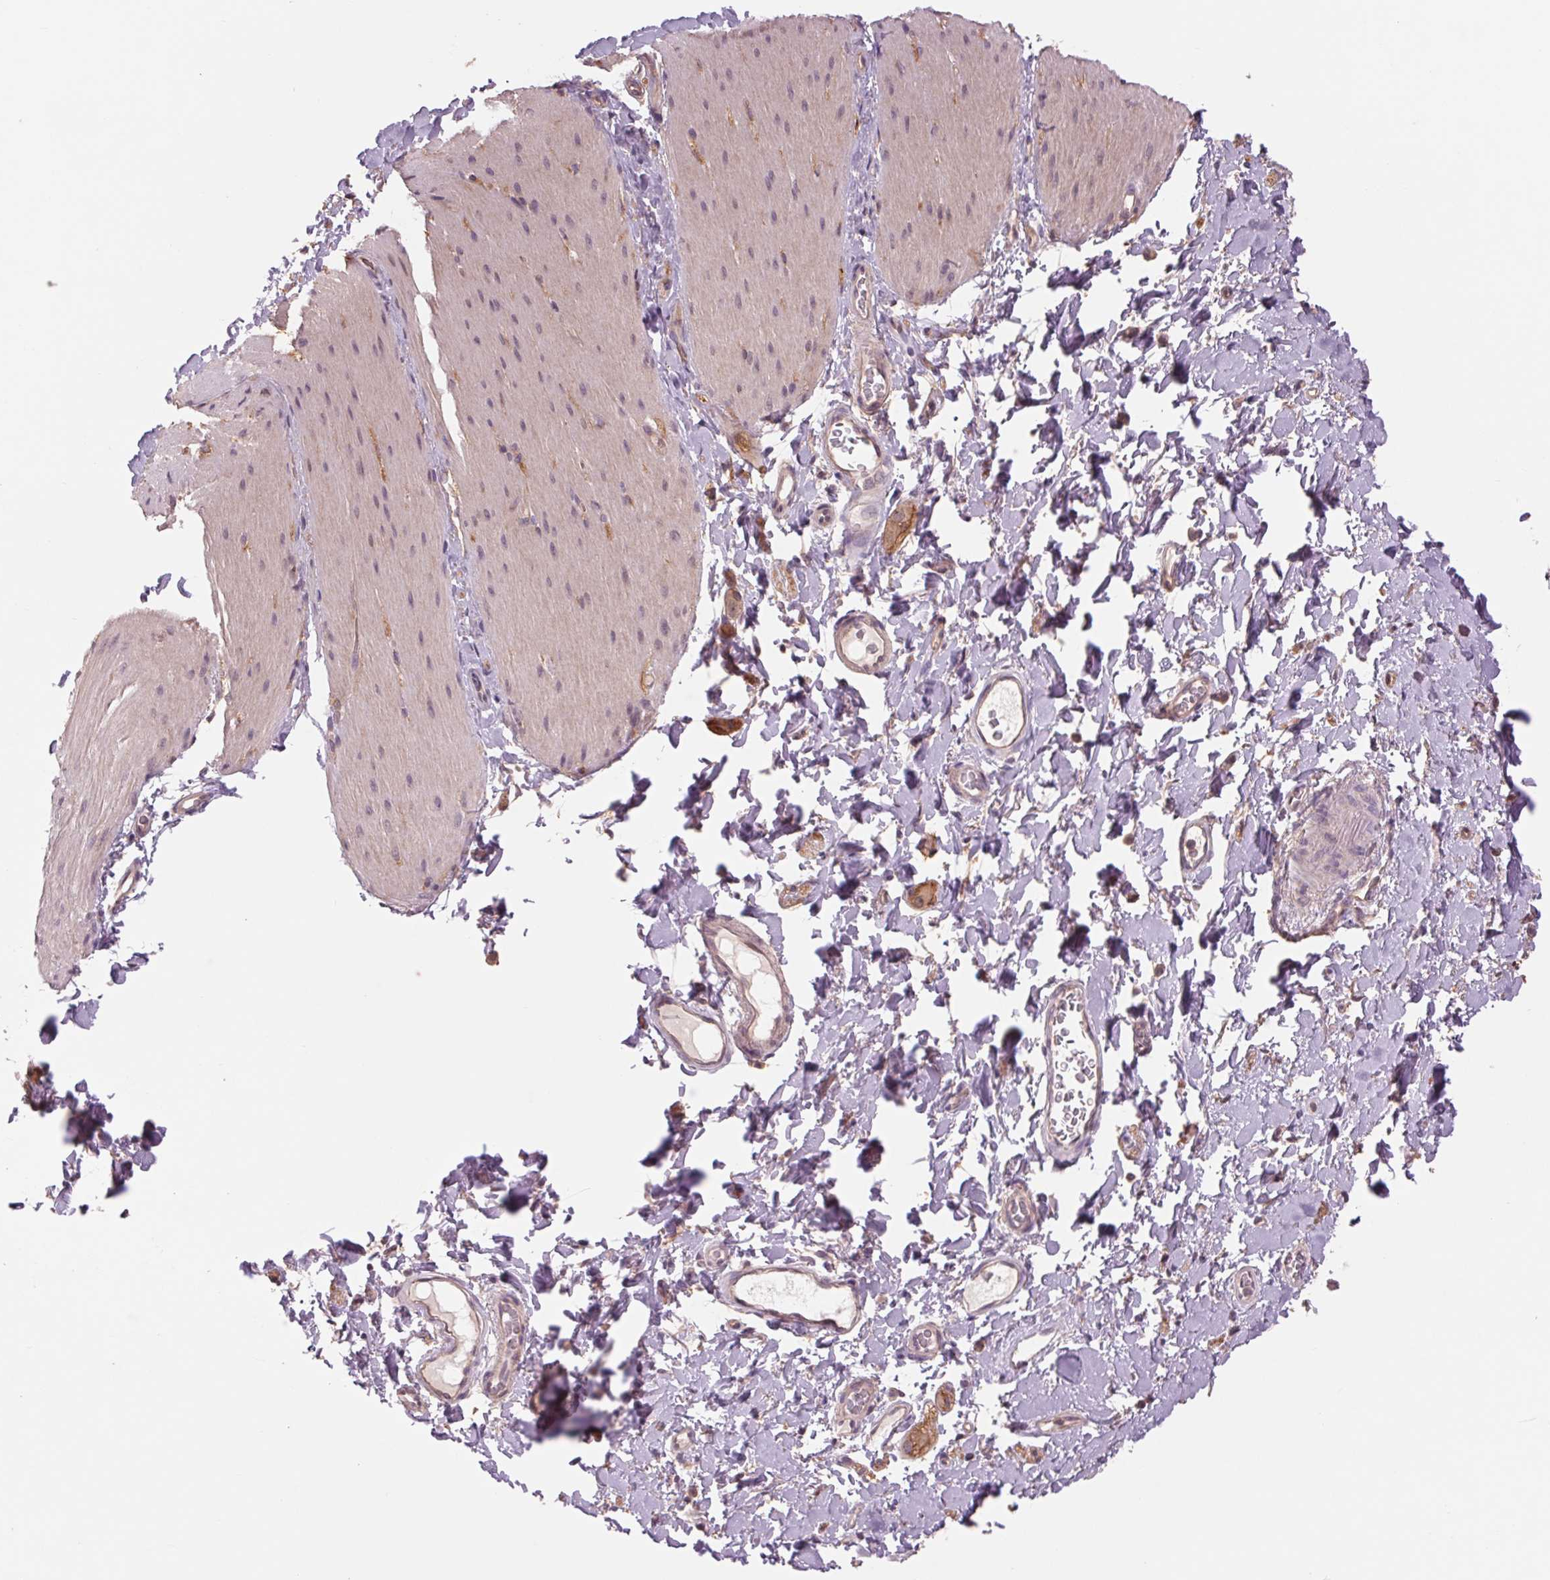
{"staining": {"intensity": "negative", "quantity": "none", "location": "none"}, "tissue": "smooth muscle", "cell_type": "Smooth muscle cells", "image_type": "normal", "snomed": [{"axis": "morphology", "description": "Normal tissue, NOS"}, {"axis": "topography", "description": "Smooth muscle"}, {"axis": "topography", "description": "Colon"}], "caption": "This is an immunohistochemistry (IHC) image of normal smooth muscle. There is no positivity in smooth muscle cells.", "gene": "SH3RF2", "patient": {"sex": "male", "age": 73}}